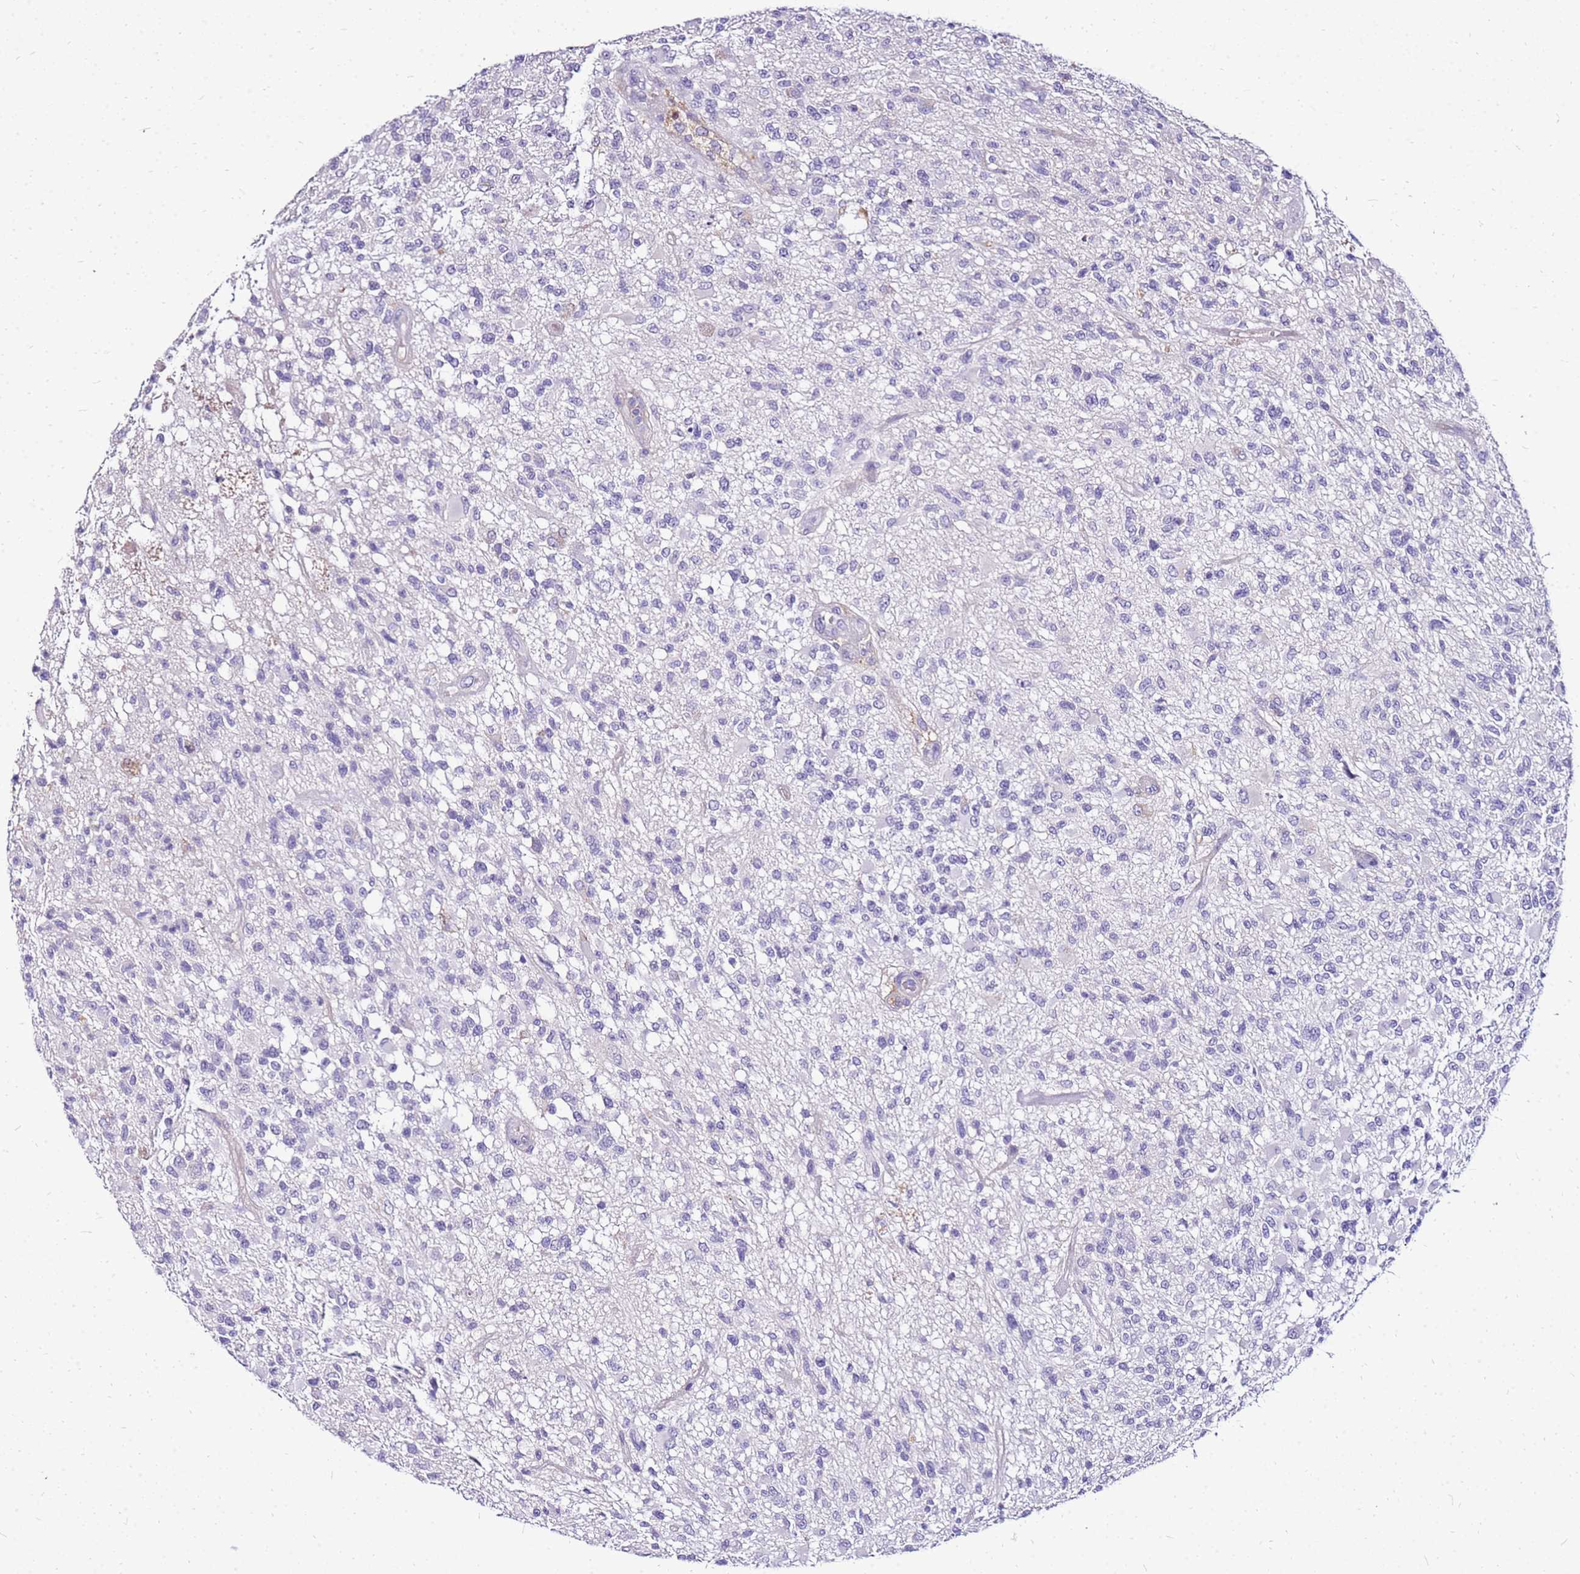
{"staining": {"intensity": "negative", "quantity": "none", "location": "none"}, "tissue": "glioma", "cell_type": "Tumor cells", "image_type": "cancer", "snomed": [{"axis": "morphology", "description": "Glioma, malignant, High grade"}, {"axis": "morphology", "description": "Glioblastoma, NOS"}, {"axis": "topography", "description": "Brain"}], "caption": "Immunohistochemistry (IHC) photomicrograph of human malignant high-grade glioma stained for a protein (brown), which demonstrates no positivity in tumor cells.", "gene": "DCDC2B", "patient": {"sex": "male", "age": 60}}